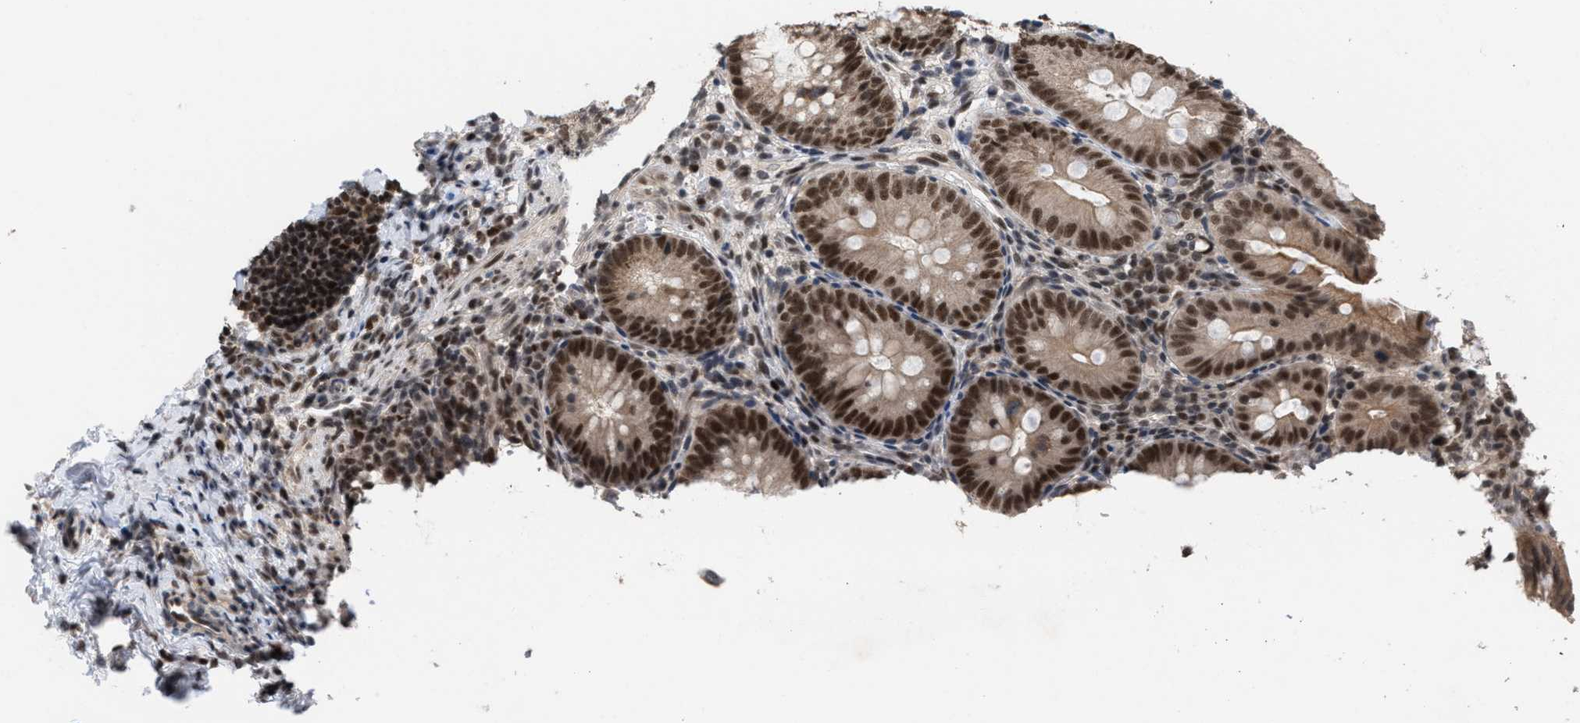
{"staining": {"intensity": "strong", "quantity": ">75%", "location": "cytoplasmic/membranous,nuclear"}, "tissue": "appendix", "cell_type": "Glandular cells", "image_type": "normal", "snomed": [{"axis": "morphology", "description": "Normal tissue, NOS"}, {"axis": "topography", "description": "Appendix"}], "caption": "Glandular cells display high levels of strong cytoplasmic/membranous,nuclear staining in about >75% of cells in benign human appendix.", "gene": "C9orf78", "patient": {"sex": "male", "age": 1}}